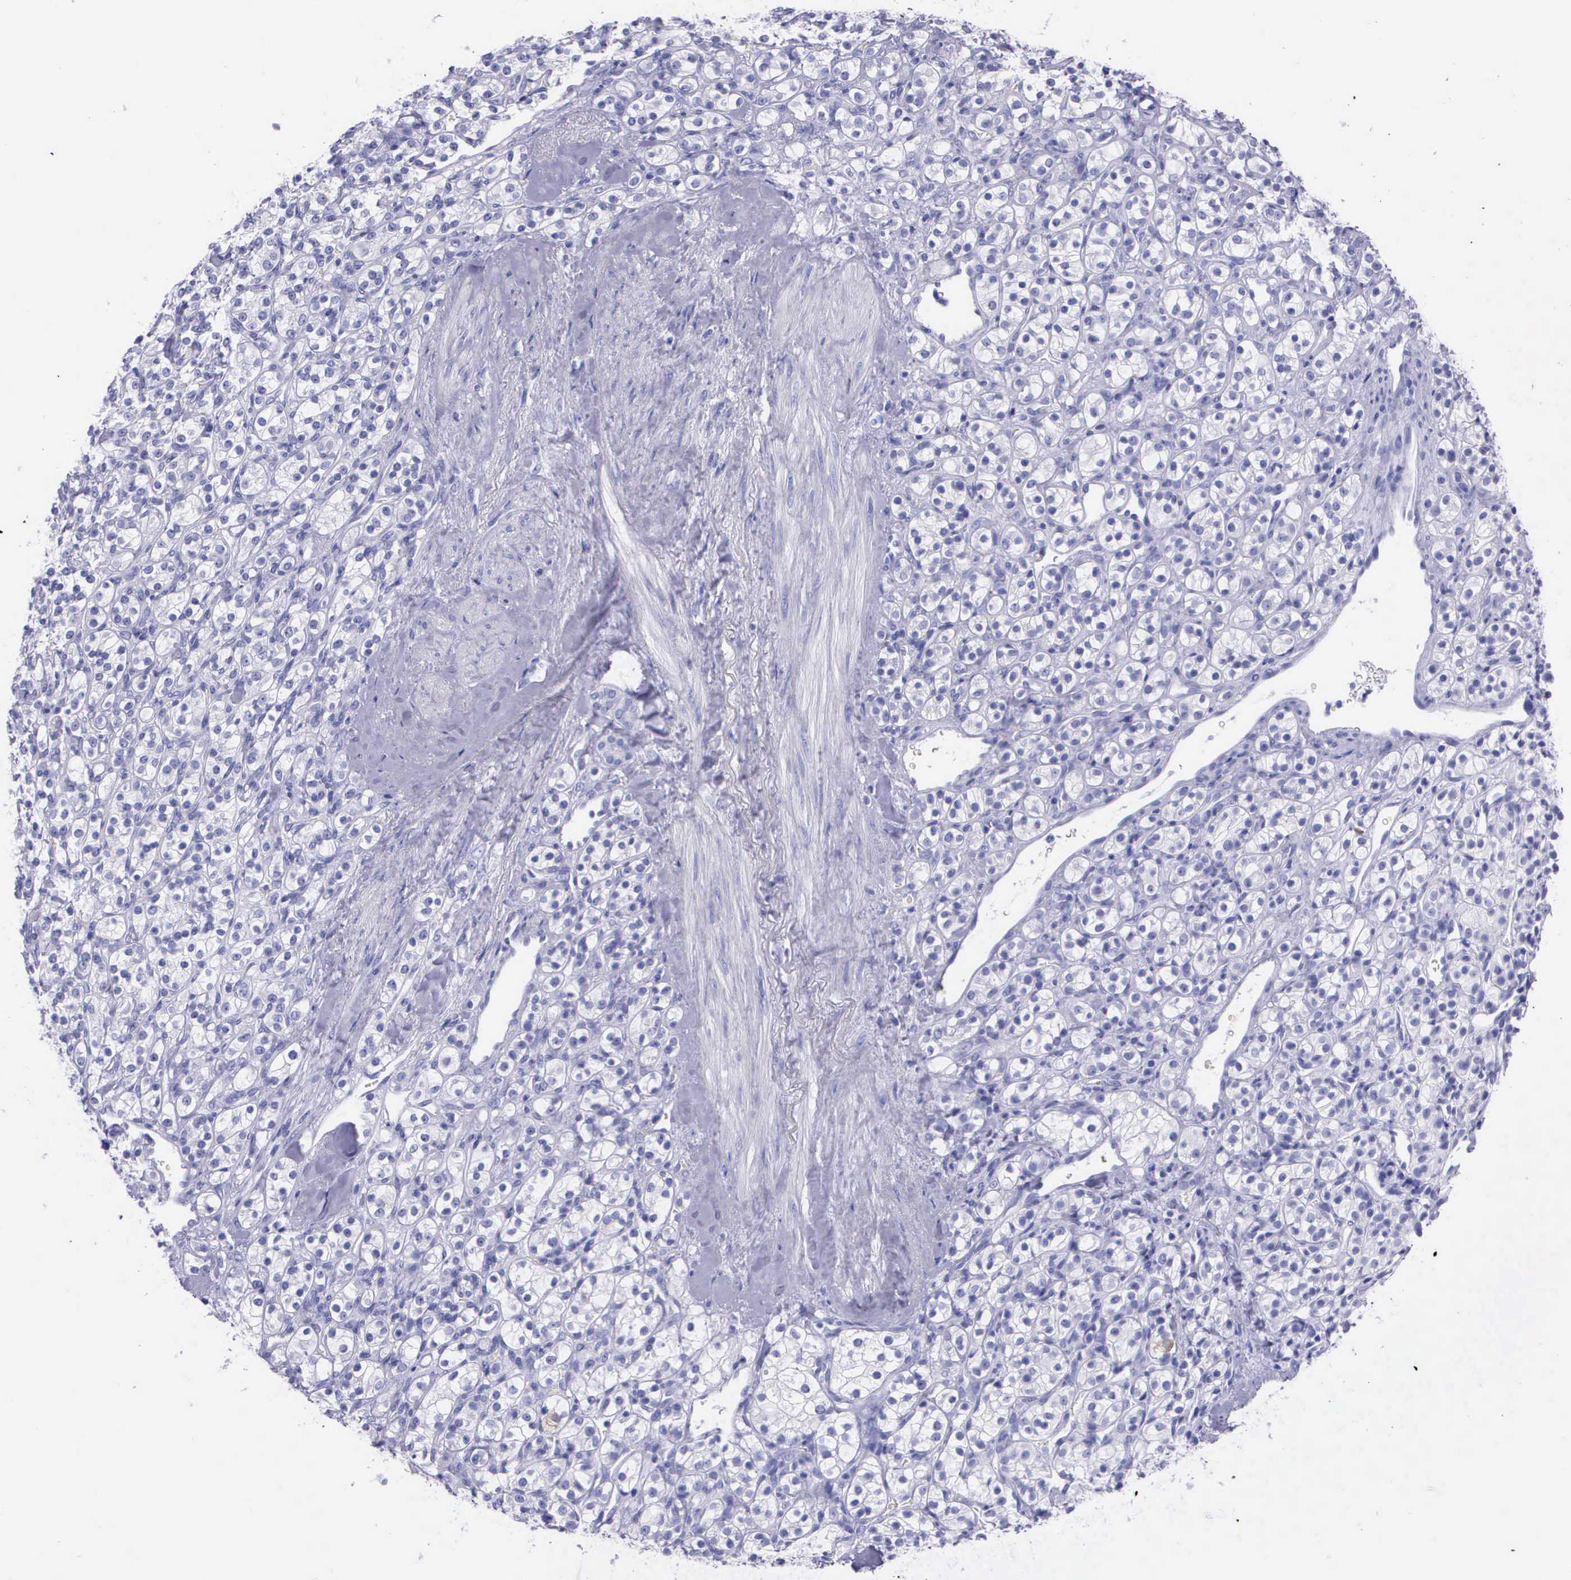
{"staining": {"intensity": "negative", "quantity": "none", "location": "none"}, "tissue": "renal cancer", "cell_type": "Tumor cells", "image_type": "cancer", "snomed": [{"axis": "morphology", "description": "Adenocarcinoma, NOS"}, {"axis": "topography", "description": "Kidney"}], "caption": "High magnification brightfield microscopy of adenocarcinoma (renal) stained with DAB (3,3'-diaminobenzidine) (brown) and counterstained with hematoxylin (blue): tumor cells show no significant staining.", "gene": "CCNB1", "patient": {"sex": "male", "age": 77}}